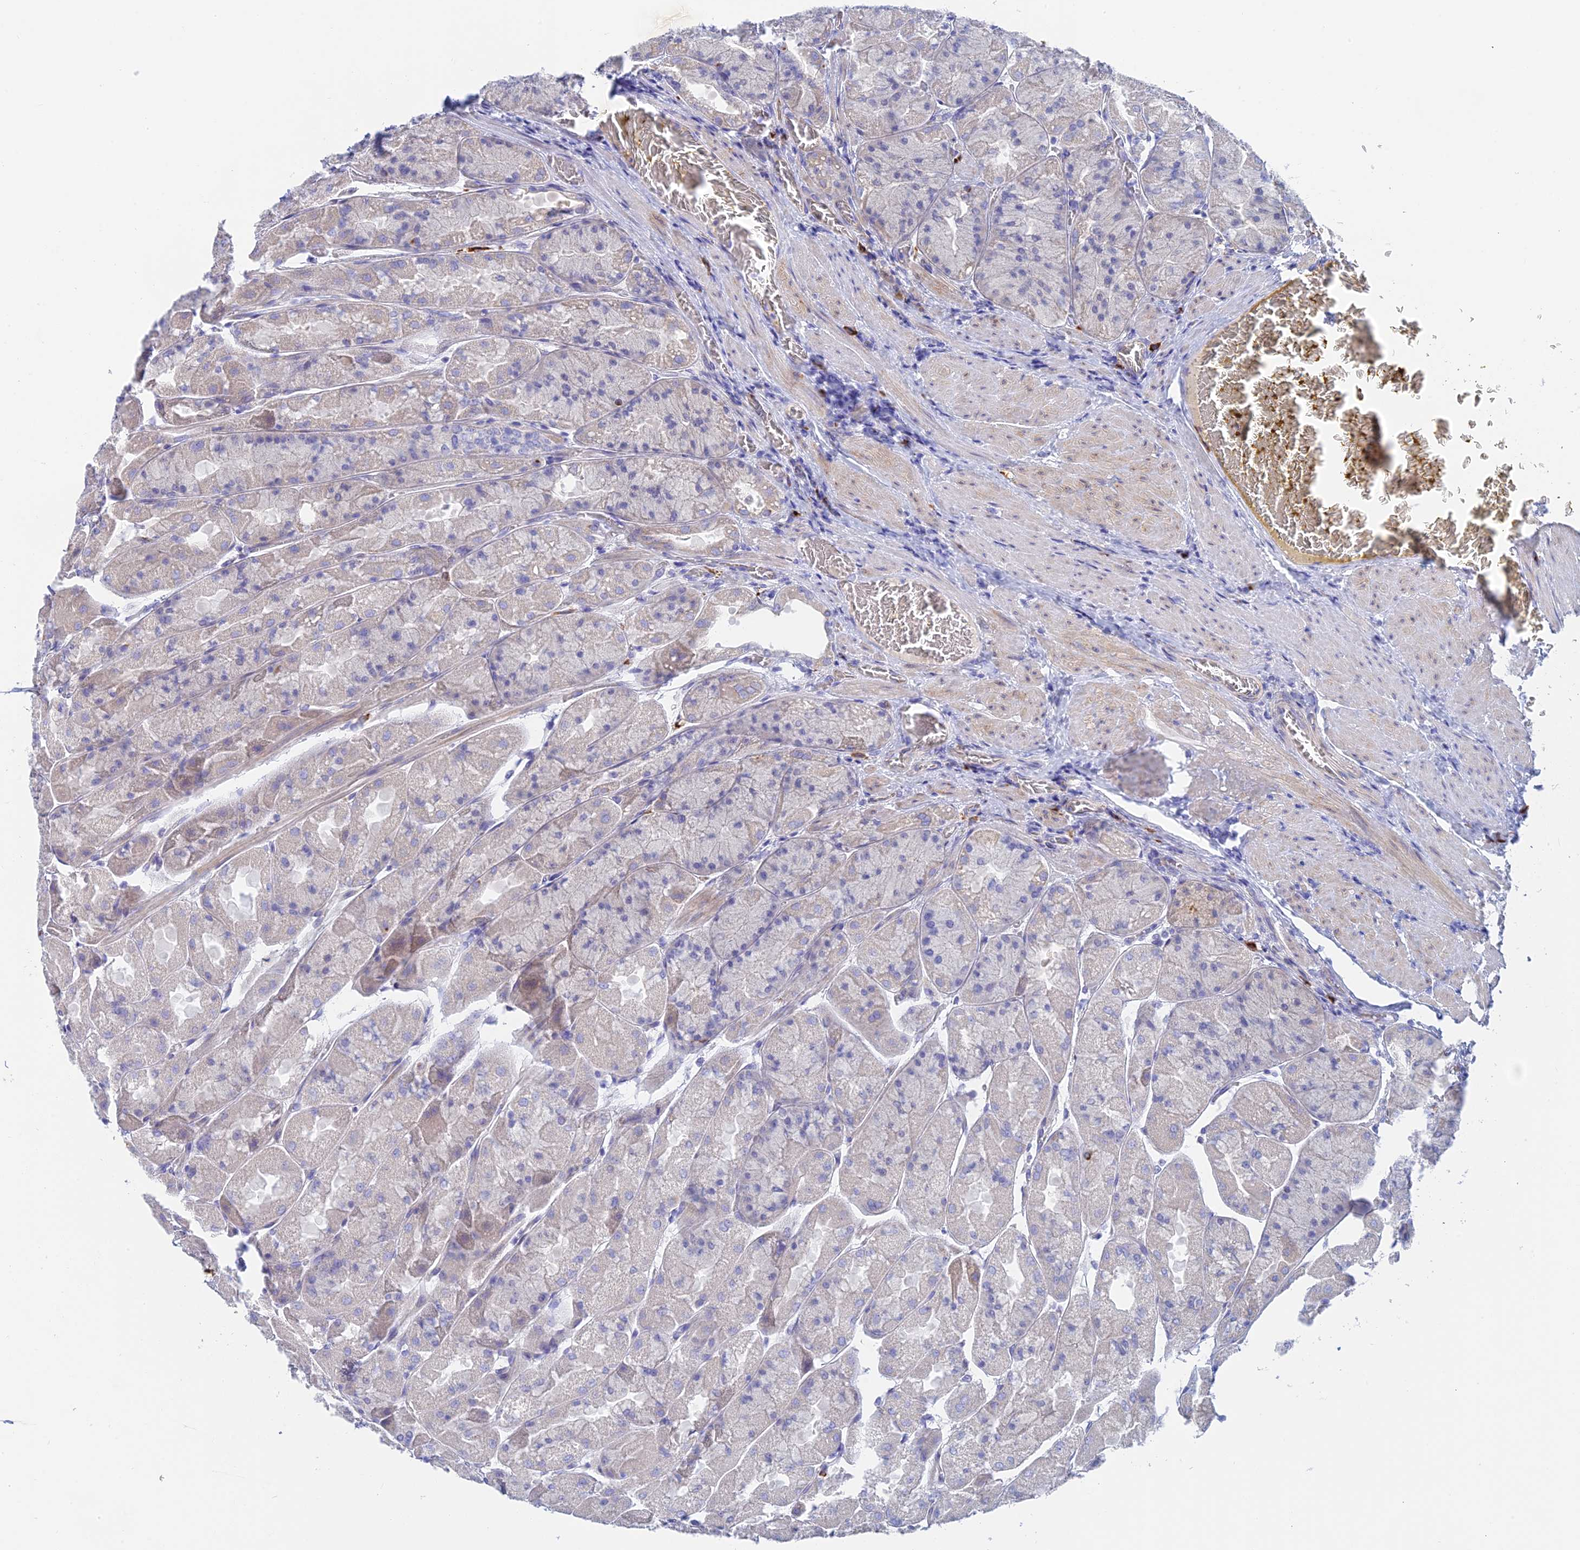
{"staining": {"intensity": "moderate", "quantity": "<25%", "location": "cytoplasmic/membranous"}, "tissue": "stomach", "cell_type": "Glandular cells", "image_type": "normal", "snomed": [{"axis": "morphology", "description": "Normal tissue, NOS"}, {"axis": "topography", "description": "Stomach"}], "caption": "Normal stomach was stained to show a protein in brown. There is low levels of moderate cytoplasmic/membranous expression in approximately <25% of glandular cells. The staining was performed using DAB (3,3'-diaminobenzidine) to visualize the protein expression in brown, while the nuclei were stained in blue with hematoxylin (Magnification: 20x).", "gene": "CEP152", "patient": {"sex": "female", "age": 61}}